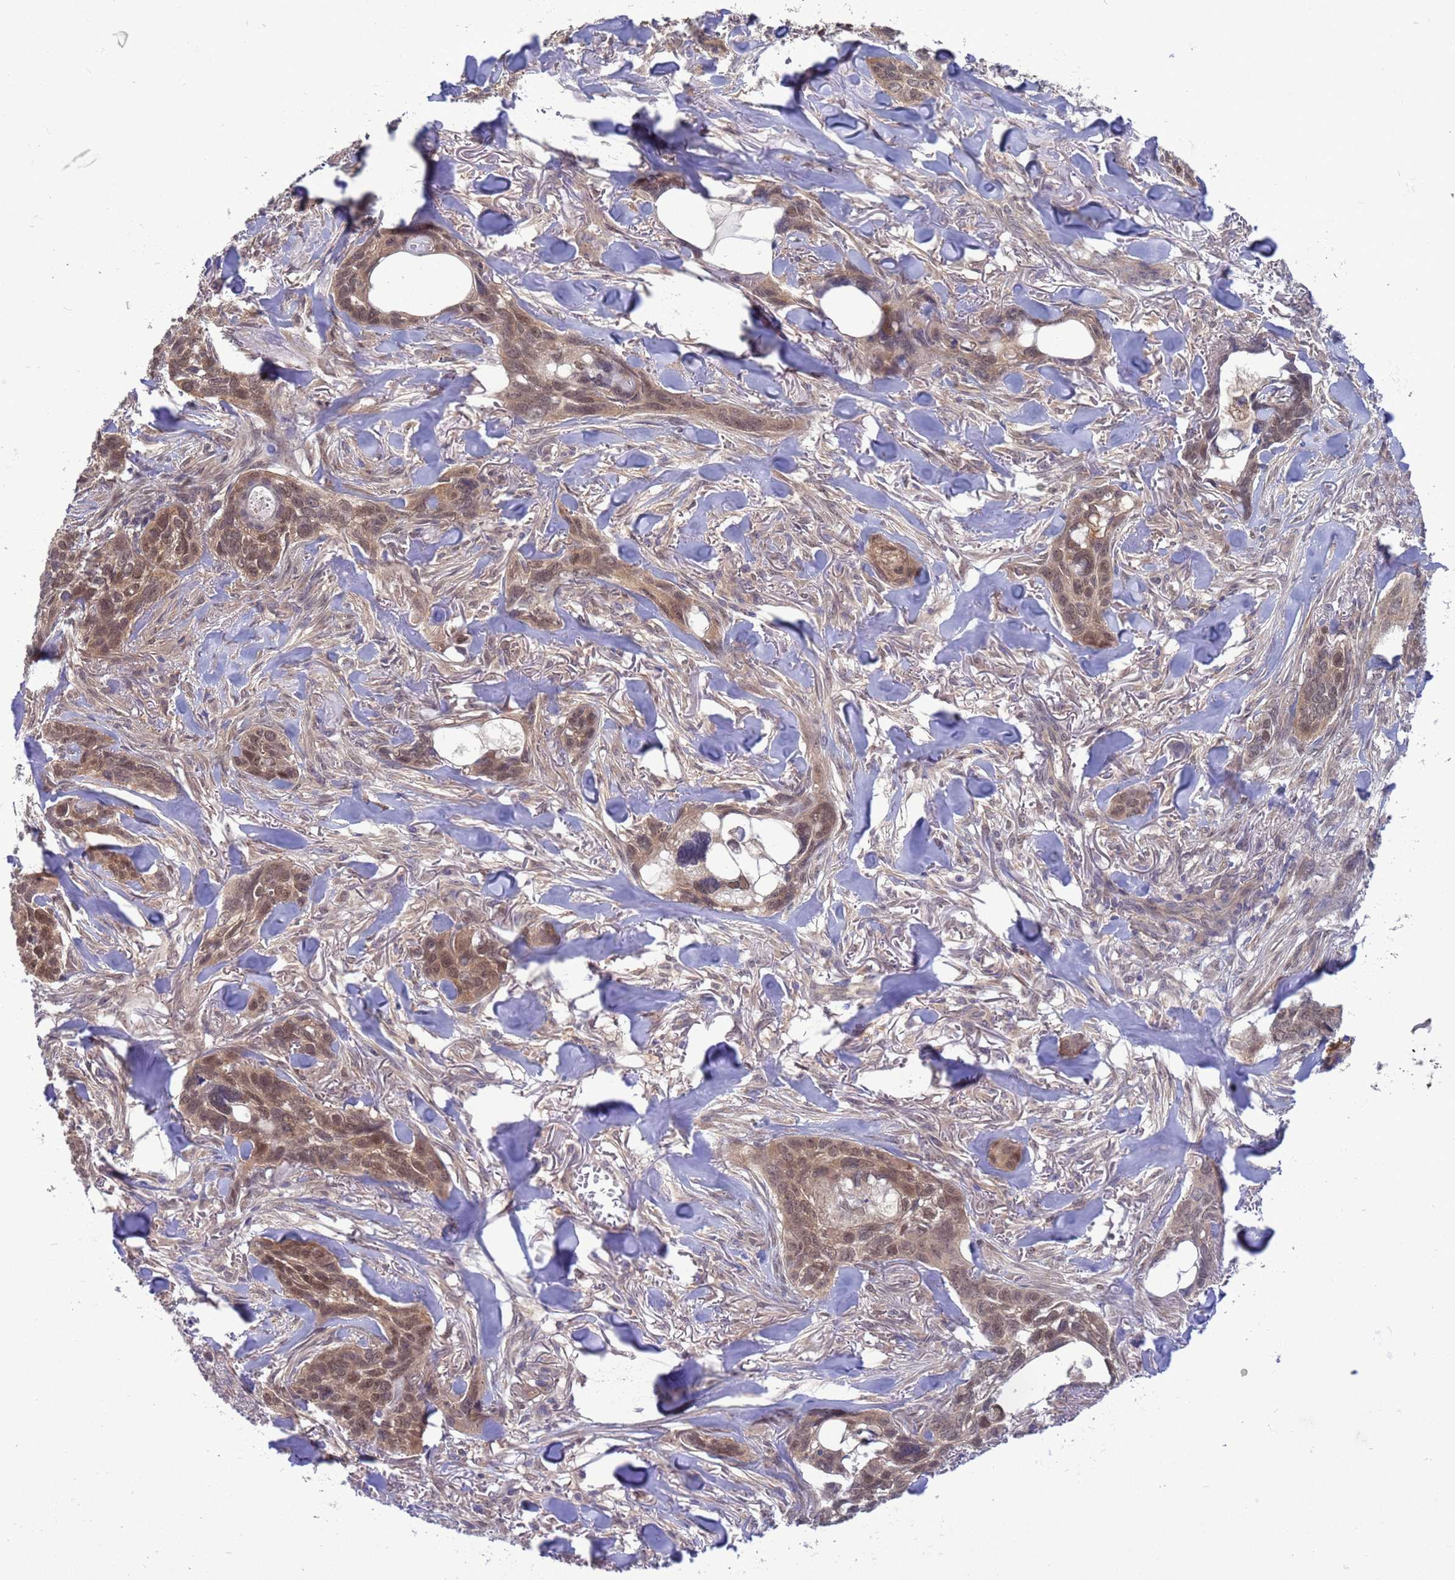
{"staining": {"intensity": "moderate", "quantity": ">75%", "location": "nuclear"}, "tissue": "skin cancer", "cell_type": "Tumor cells", "image_type": "cancer", "snomed": [{"axis": "morphology", "description": "Basal cell carcinoma"}, {"axis": "topography", "description": "Skin"}], "caption": "Basal cell carcinoma (skin) stained for a protein displays moderate nuclear positivity in tumor cells. (brown staining indicates protein expression, while blue staining denotes nuclei).", "gene": "ZNF461", "patient": {"sex": "male", "age": 86}}